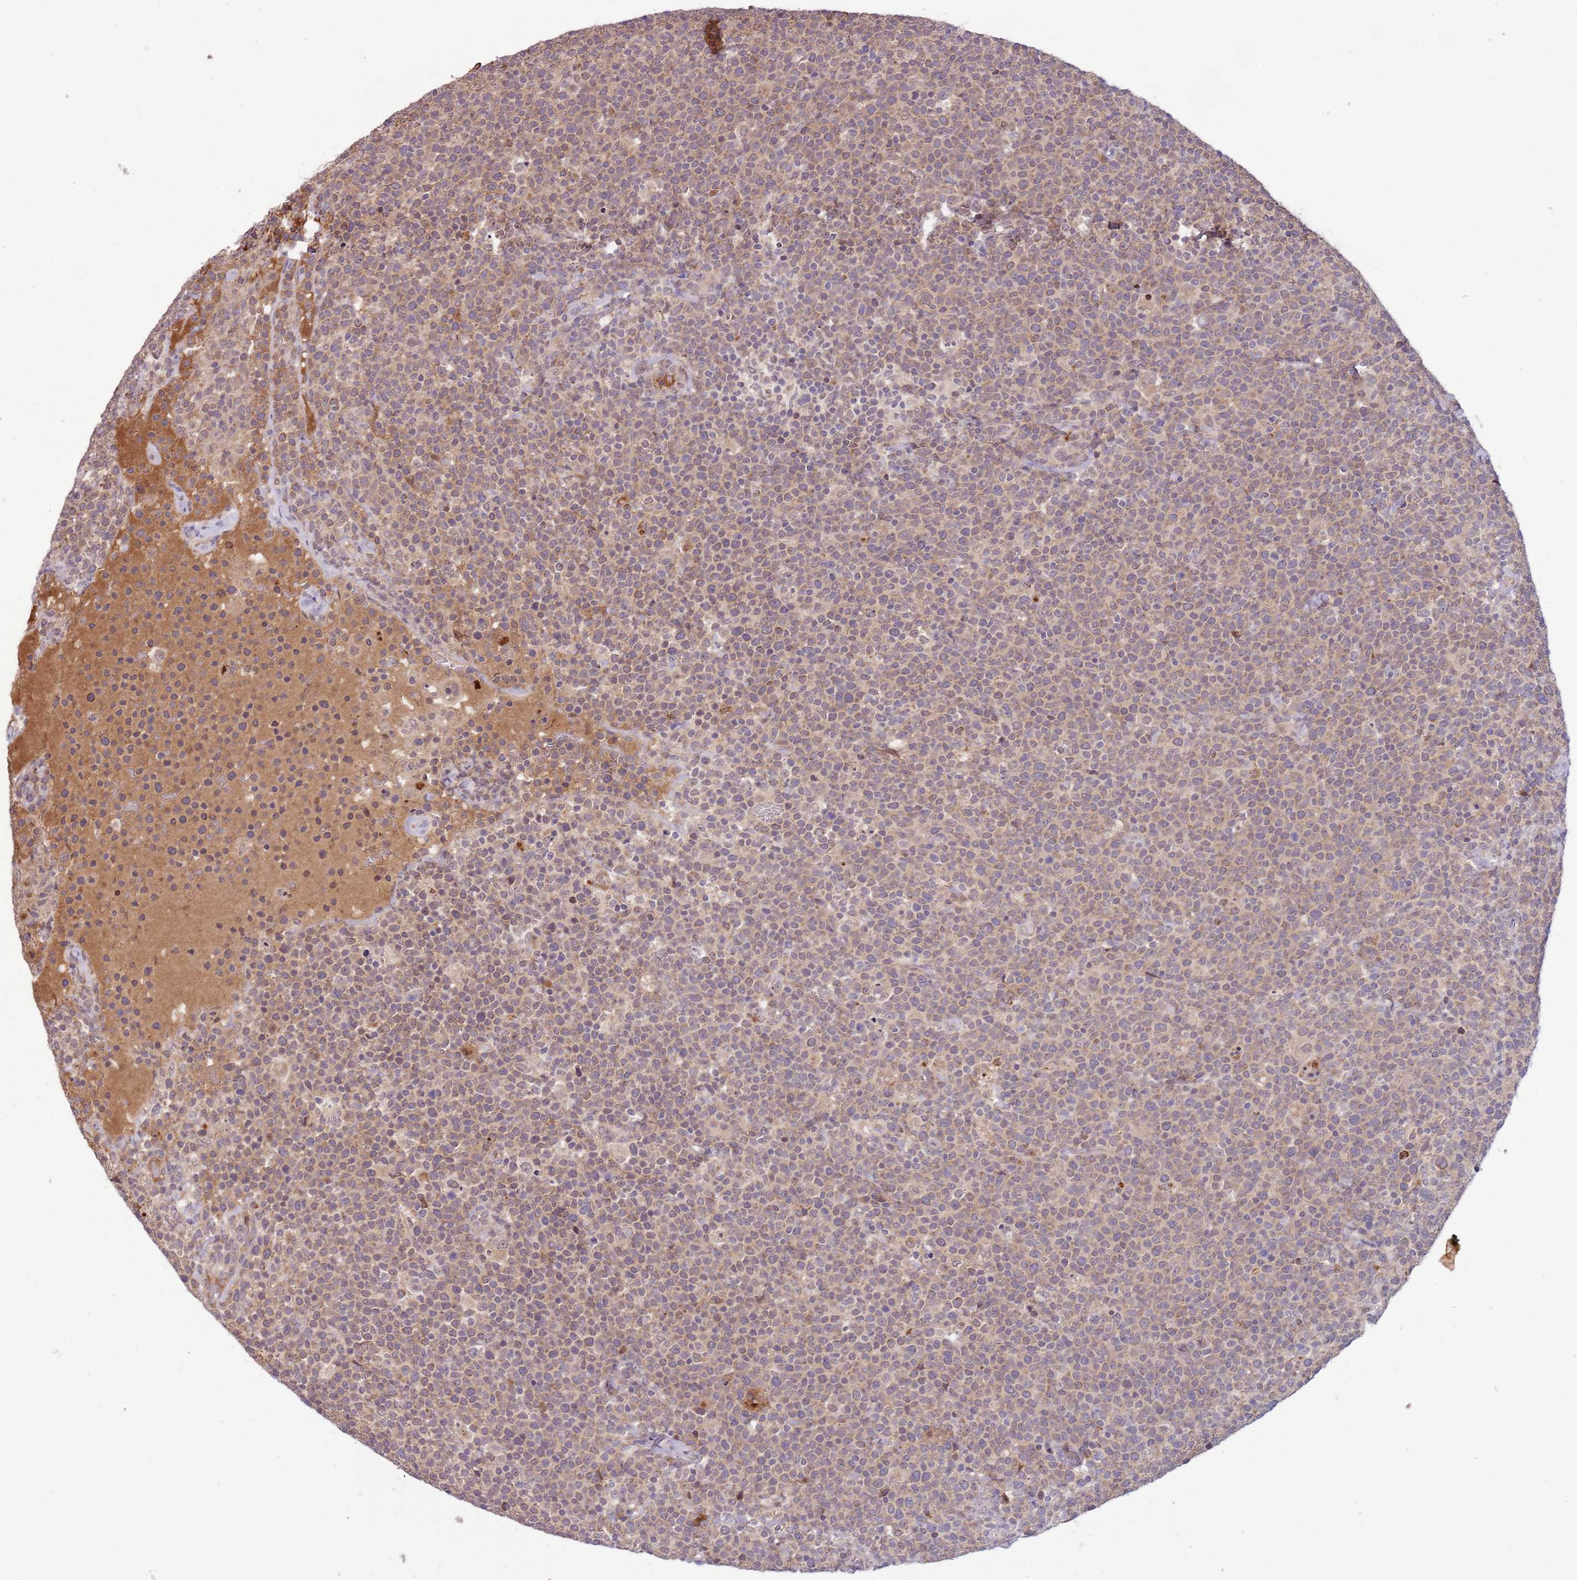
{"staining": {"intensity": "weak", "quantity": "25%-75%", "location": "cytoplasmic/membranous,nuclear"}, "tissue": "lymphoma", "cell_type": "Tumor cells", "image_type": "cancer", "snomed": [{"axis": "morphology", "description": "Malignant lymphoma, non-Hodgkin's type, High grade"}, {"axis": "topography", "description": "Lymph node"}], "caption": "A micrograph of high-grade malignant lymphoma, non-Hodgkin's type stained for a protein exhibits weak cytoplasmic/membranous and nuclear brown staining in tumor cells. The staining is performed using DAB brown chromogen to label protein expression. The nuclei are counter-stained blue using hematoxylin.", "gene": "NBPF6", "patient": {"sex": "male", "age": 61}}